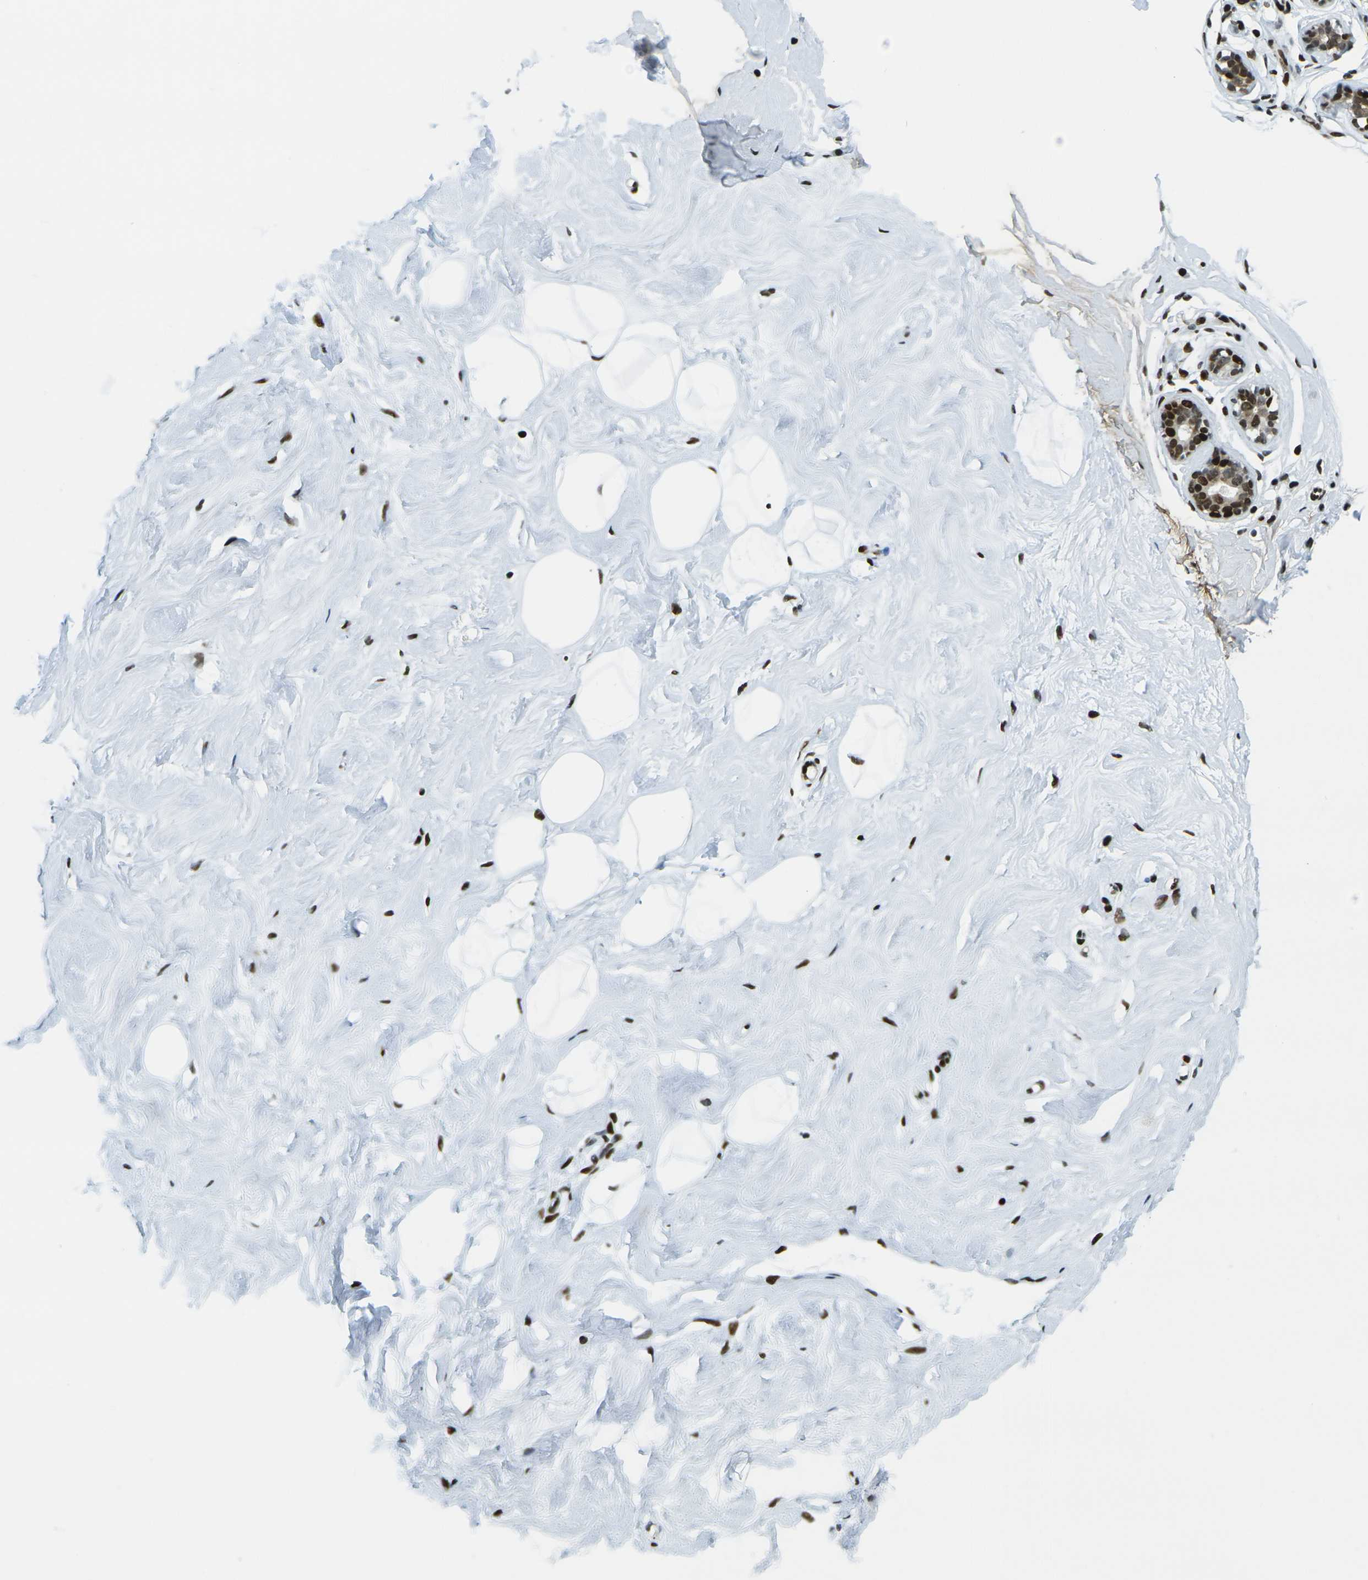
{"staining": {"intensity": "moderate", "quantity": ">75%", "location": "nuclear"}, "tissue": "breast", "cell_type": "Adipocytes", "image_type": "normal", "snomed": [{"axis": "morphology", "description": "Normal tissue, NOS"}, {"axis": "topography", "description": "Breast"}], "caption": "An immunohistochemistry histopathology image of unremarkable tissue is shown. Protein staining in brown labels moderate nuclear positivity in breast within adipocytes.", "gene": "H3", "patient": {"sex": "female", "age": 23}}